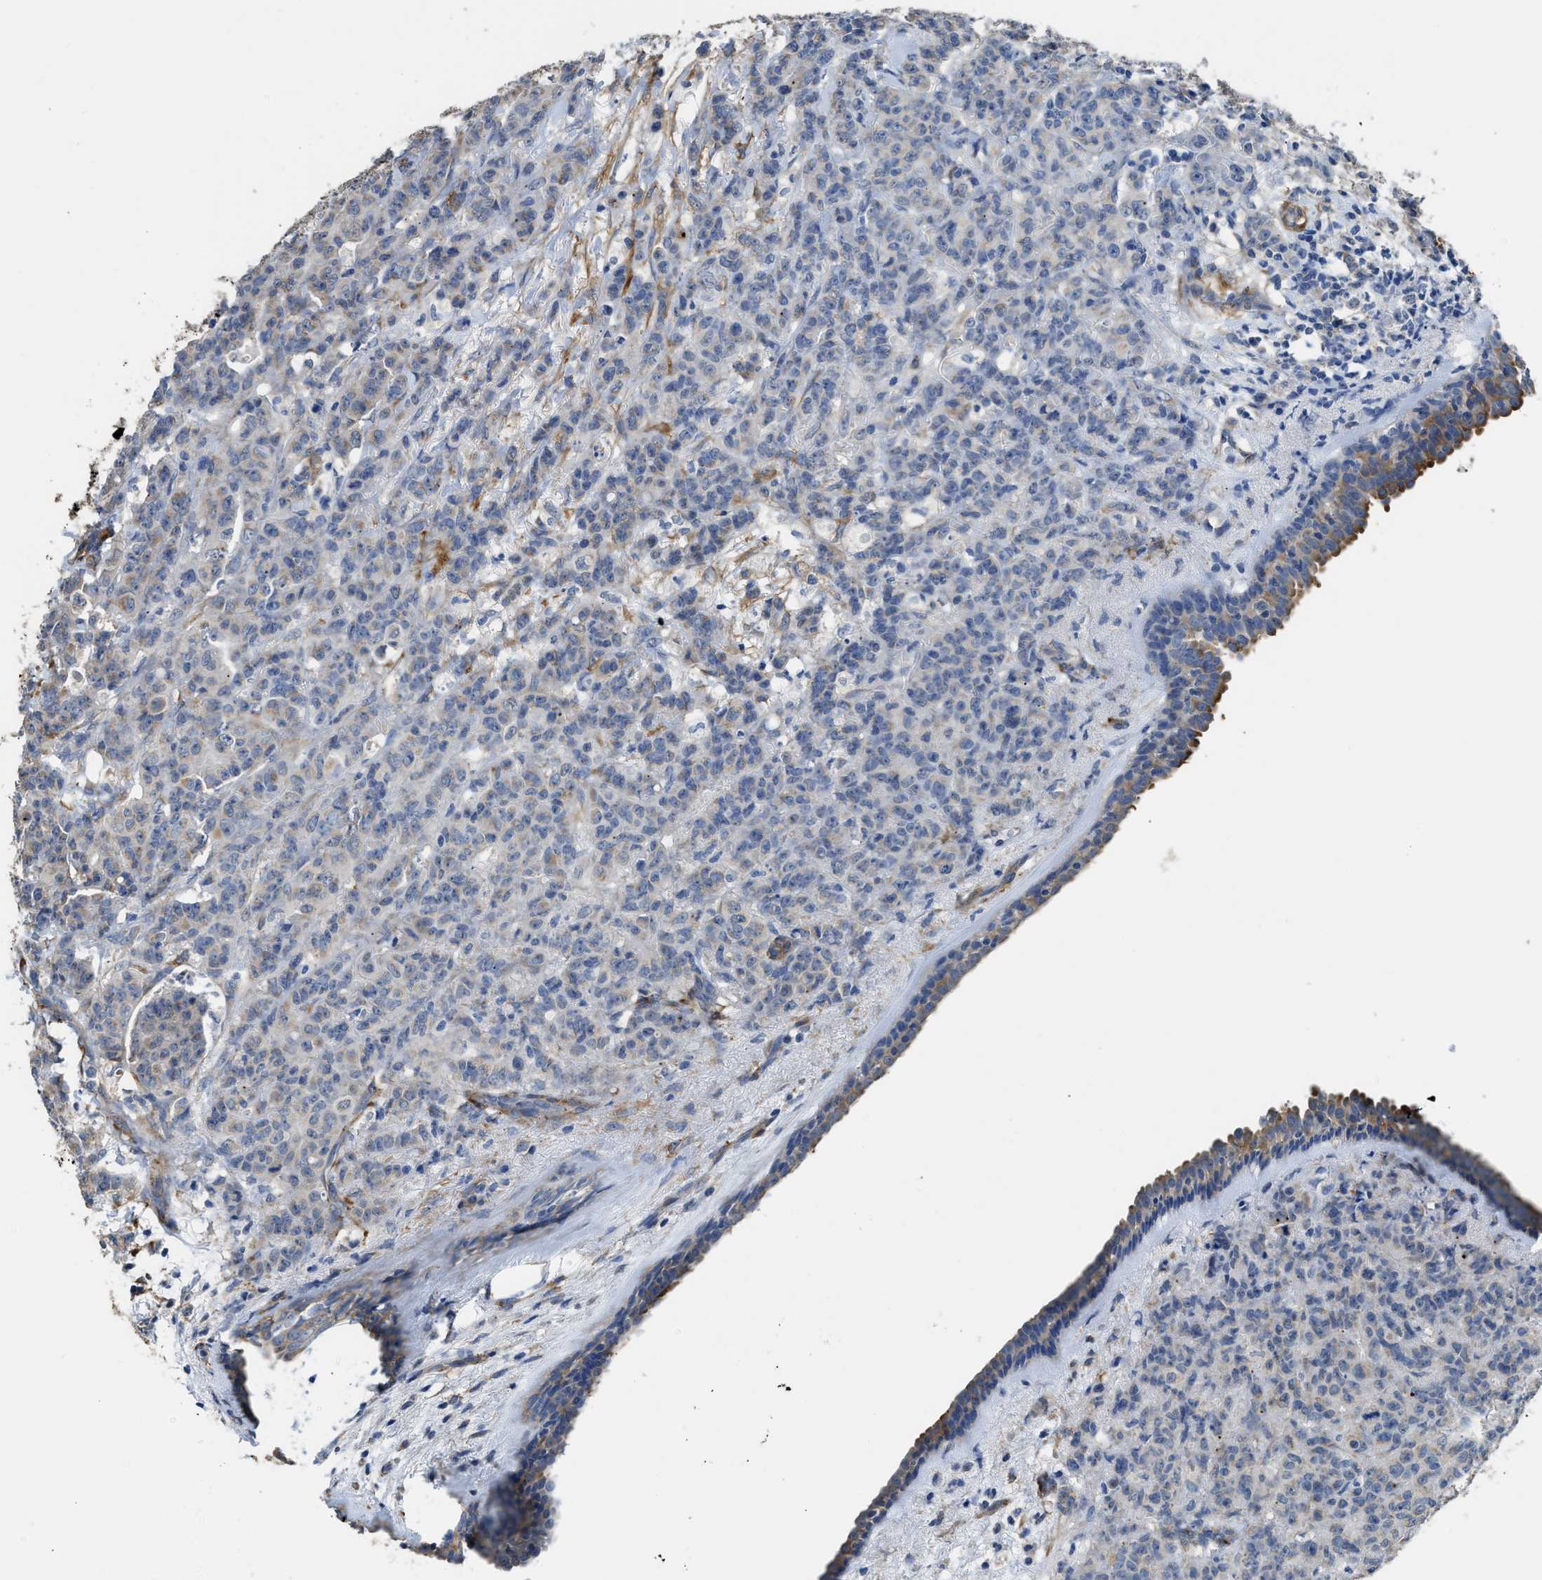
{"staining": {"intensity": "negative", "quantity": "none", "location": "none"}, "tissue": "breast cancer", "cell_type": "Tumor cells", "image_type": "cancer", "snomed": [{"axis": "morphology", "description": "Normal tissue, NOS"}, {"axis": "morphology", "description": "Duct carcinoma"}, {"axis": "topography", "description": "Breast"}], "caption": "Immunohistochemical staining of breast cancer (infiltrating ductal carcinoma) displays no significant expression in tumor cells. (DAB (3,3'-diaminobenzidine) immunohistochemistry visualized using brightfield microscopy, high magnification).", "gene": "ZSWIM5", "patient": {"sex": "female", "age": 40}}